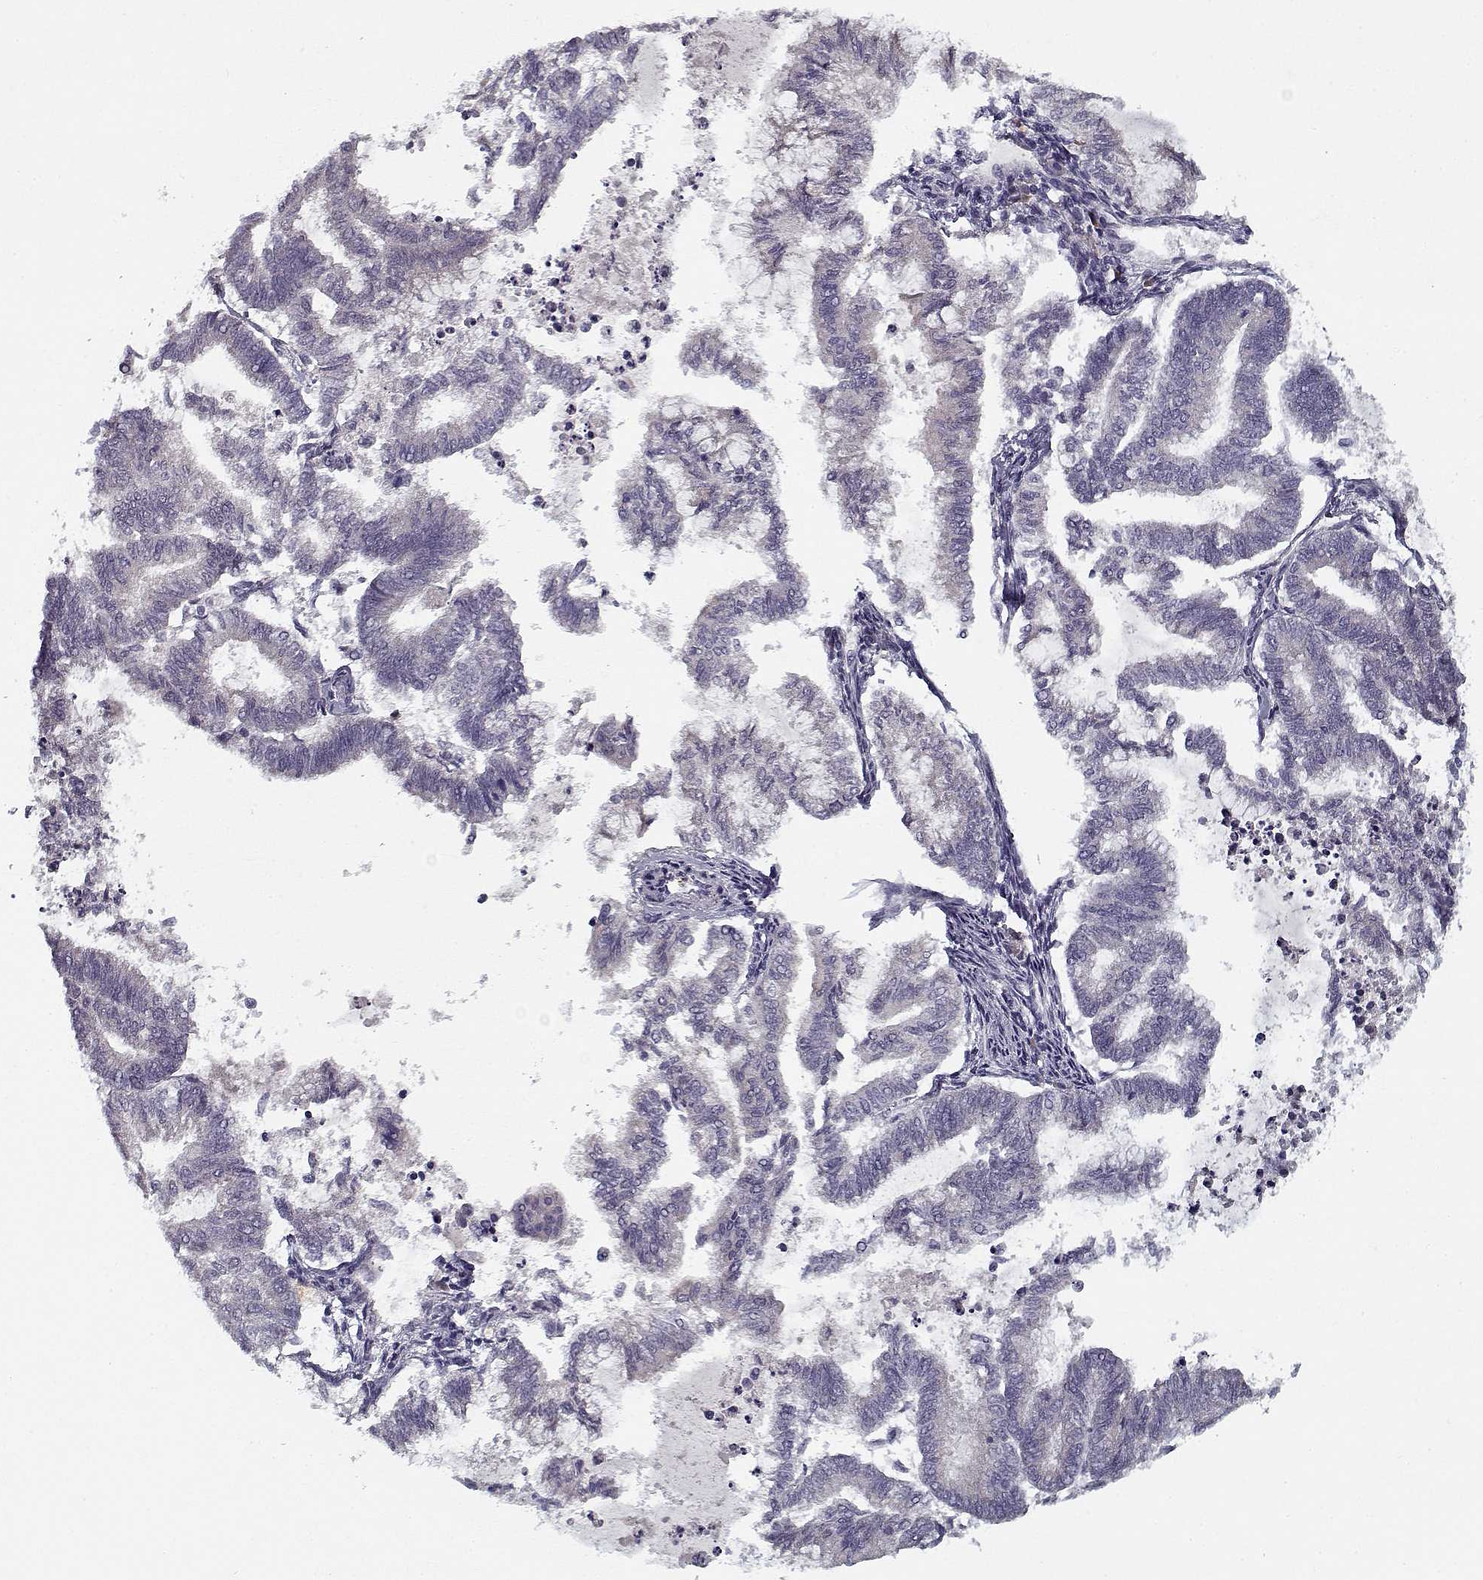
{"staining": {"intensity": "negative", "quantity": "none", "location": "none"}, "tissue": "endometrial cancer", "cell_type": "Tumor cells", "image_type": "cancer", "snomed": [{"axis": "morphology", "description": "Adenocarcinoma, NOS"}, {"axis": "topography", "description": "Endometrium"}], "caption": "This is a micrograph of immunohistochemistry staining of endometrial adenocarcinoma, which shows no positivity in tumor cells. (Immunohistochemistry (ihc), brightfield microscopy, high magnification).", "gene": "UNC13D", "patient": {"sex": "female", "age": 79}}